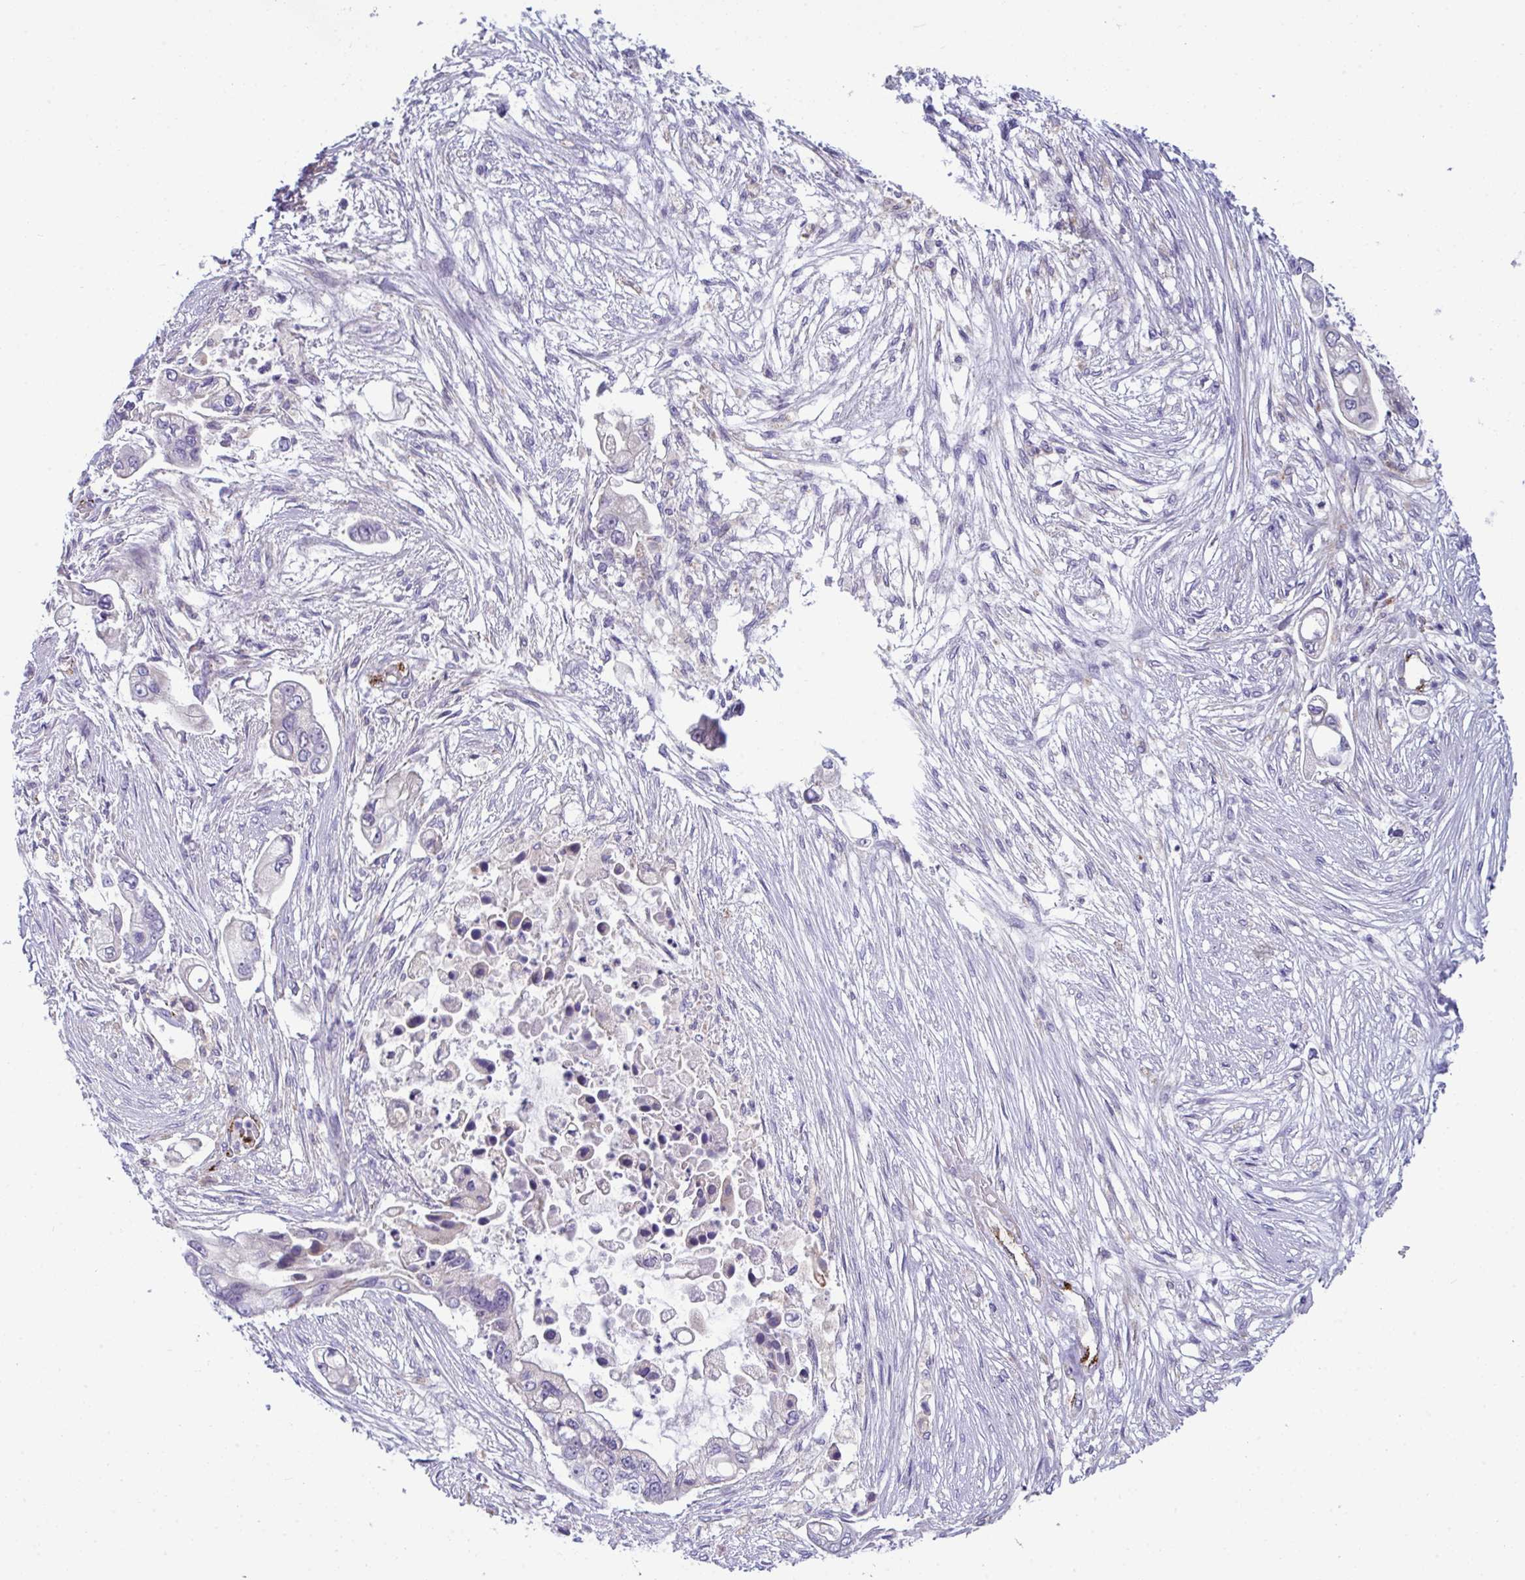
{"staining": {"intensity": "negative", "quantity": "none", "location": "none"}, "tissue": "pancreatic cancer", "cell_type": "Tumor cells", "image_type": "cancer", "snomed": [{"axis": "morphology", "description": "Adenocarcinoma, NOS"}, {"axis": "topography", "description": "Pancreas"}], "caption": "Immunohistochemical staining of human pancreatic cancer shows no significant staining in tumor cells.", "gene": "TOR1AIP2", "patient": {"sex": "female", "age": 69}}